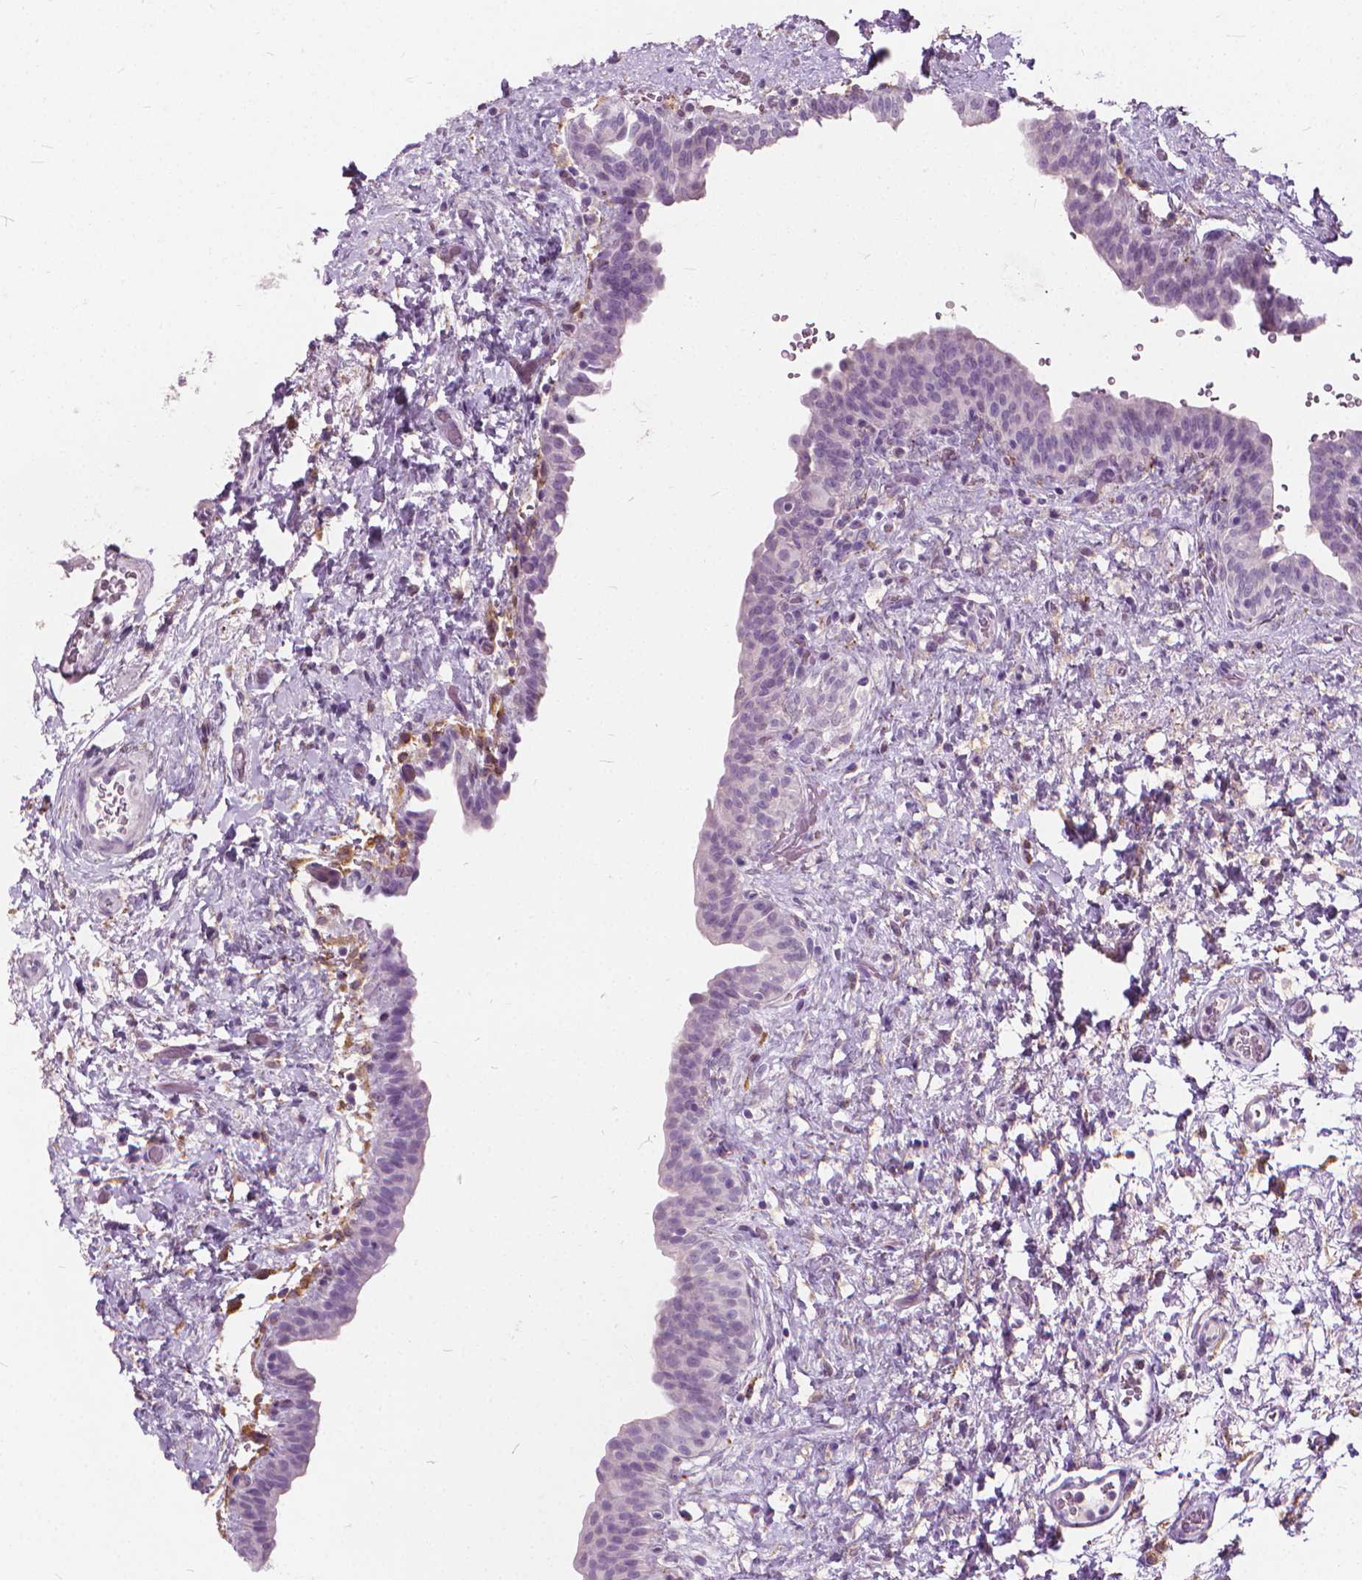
{"staining": {"intensity": "negative", "quantity": "none", "location": "none"}, "tissue": "urinary bladder", "cell_type": "Urothelial cells", "image_type": "normal", "snomed": [{"axis": "morphology", "description": "Normal tissue, NOS"}, {"axis": "topography", "description": "Urinary bladder"}], "caption": "This is an immunohistochemistry (IHC) micrograph of normal human urinary bladder. There is no staining in urothelial cells.", "gene": "DNM1", "patient": {"sex": "male", "age": 69}}